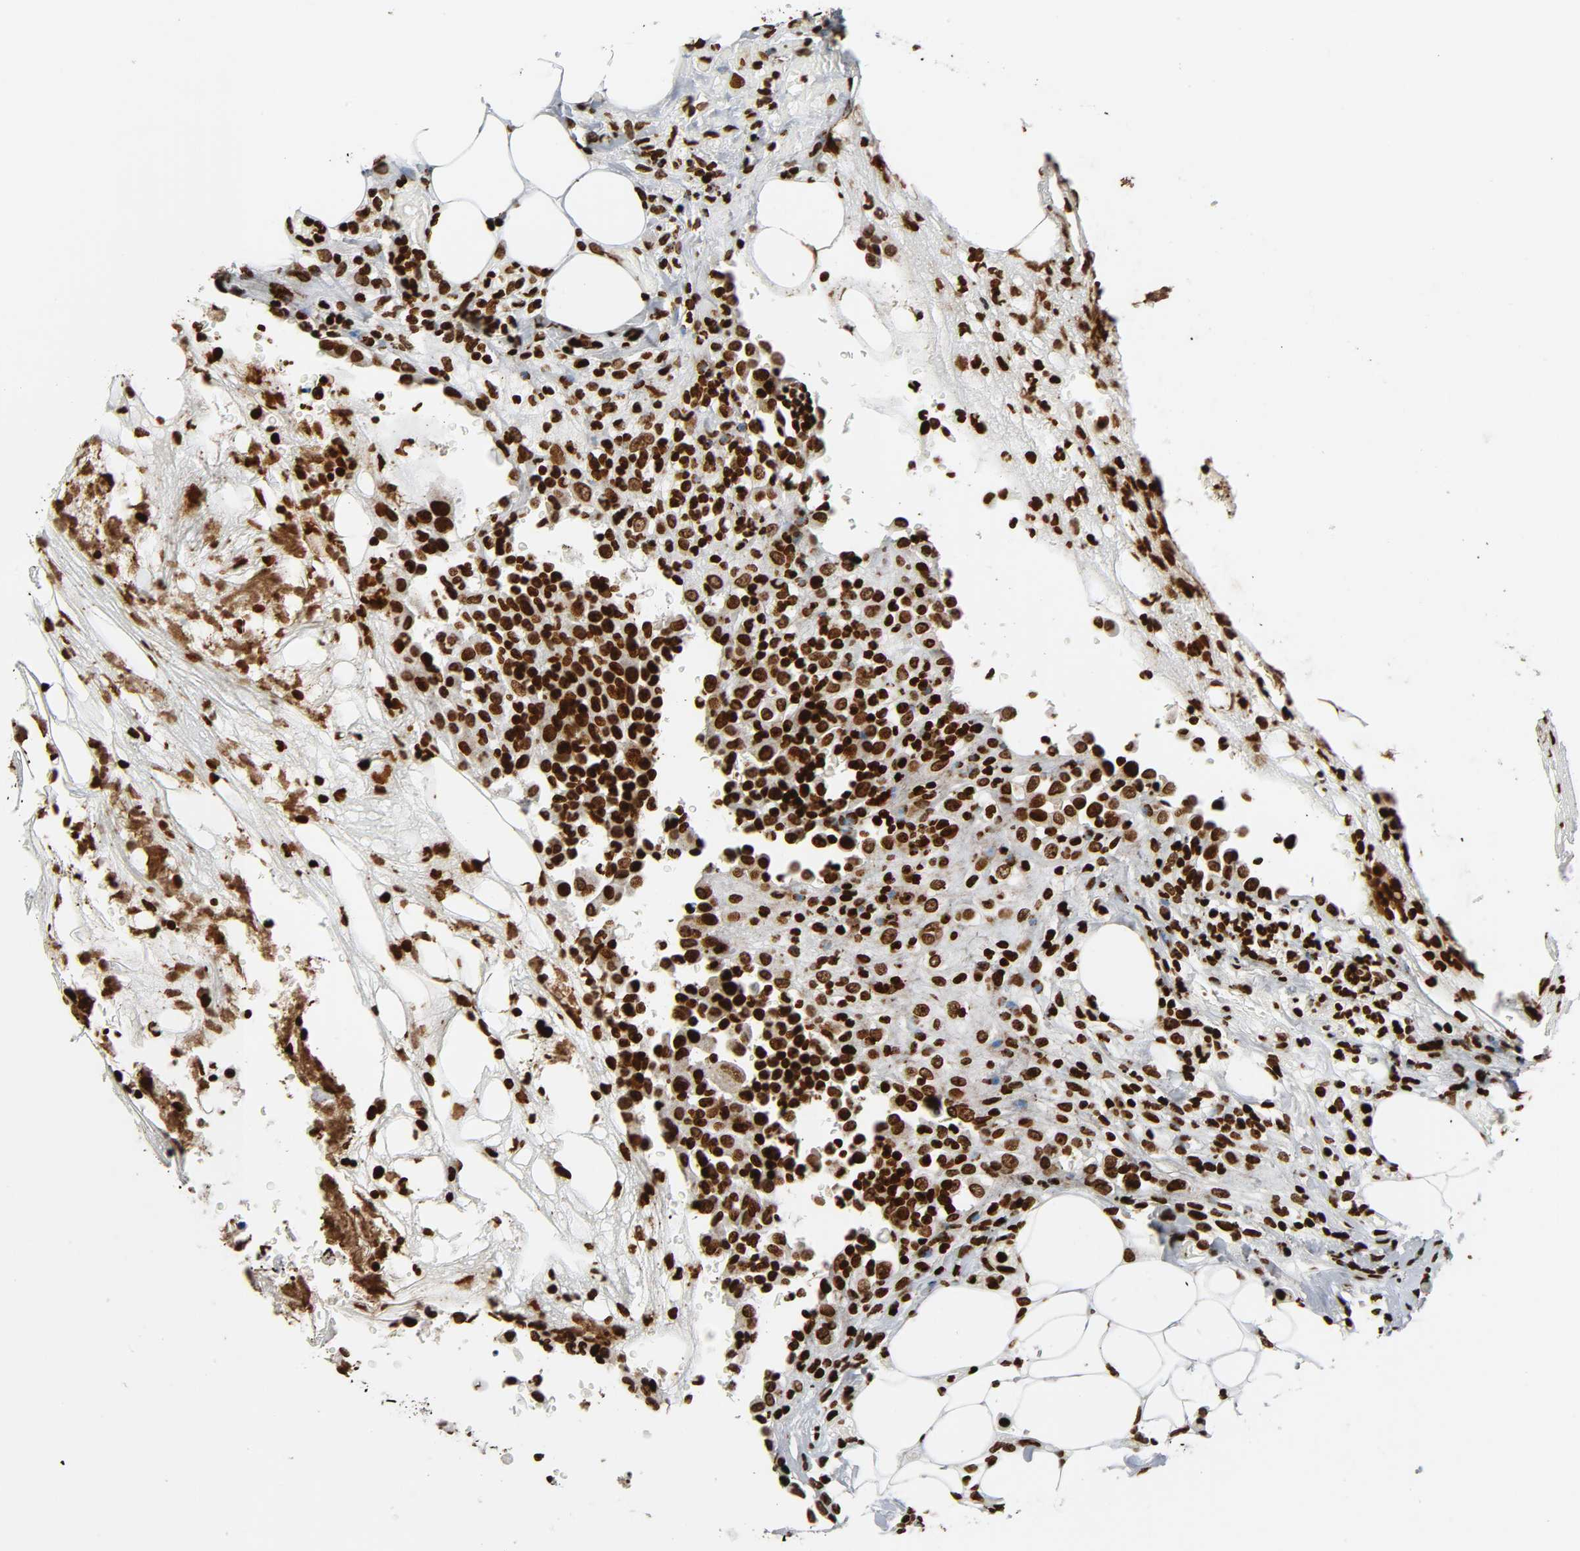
{"staining": {"intensity": "moderate", "quantity": ">75%", "location": "nuclear"}, "tissue": "colorectal cancer", "cell_type": "Tumor cells", "image_type": "cancer", "snomed": [{"axis": "morphology", "description": "Adenocarcinoma, NOS"}, {"axis": "topography", "description": "Colon"}], "caption": "Colorectal cancer stained with a brown dye reveals moderate nuclear positive positivity in about >75% of tumor cells.", "gene": "RXRA", "patient": {"sex": "female", "age": 86}}